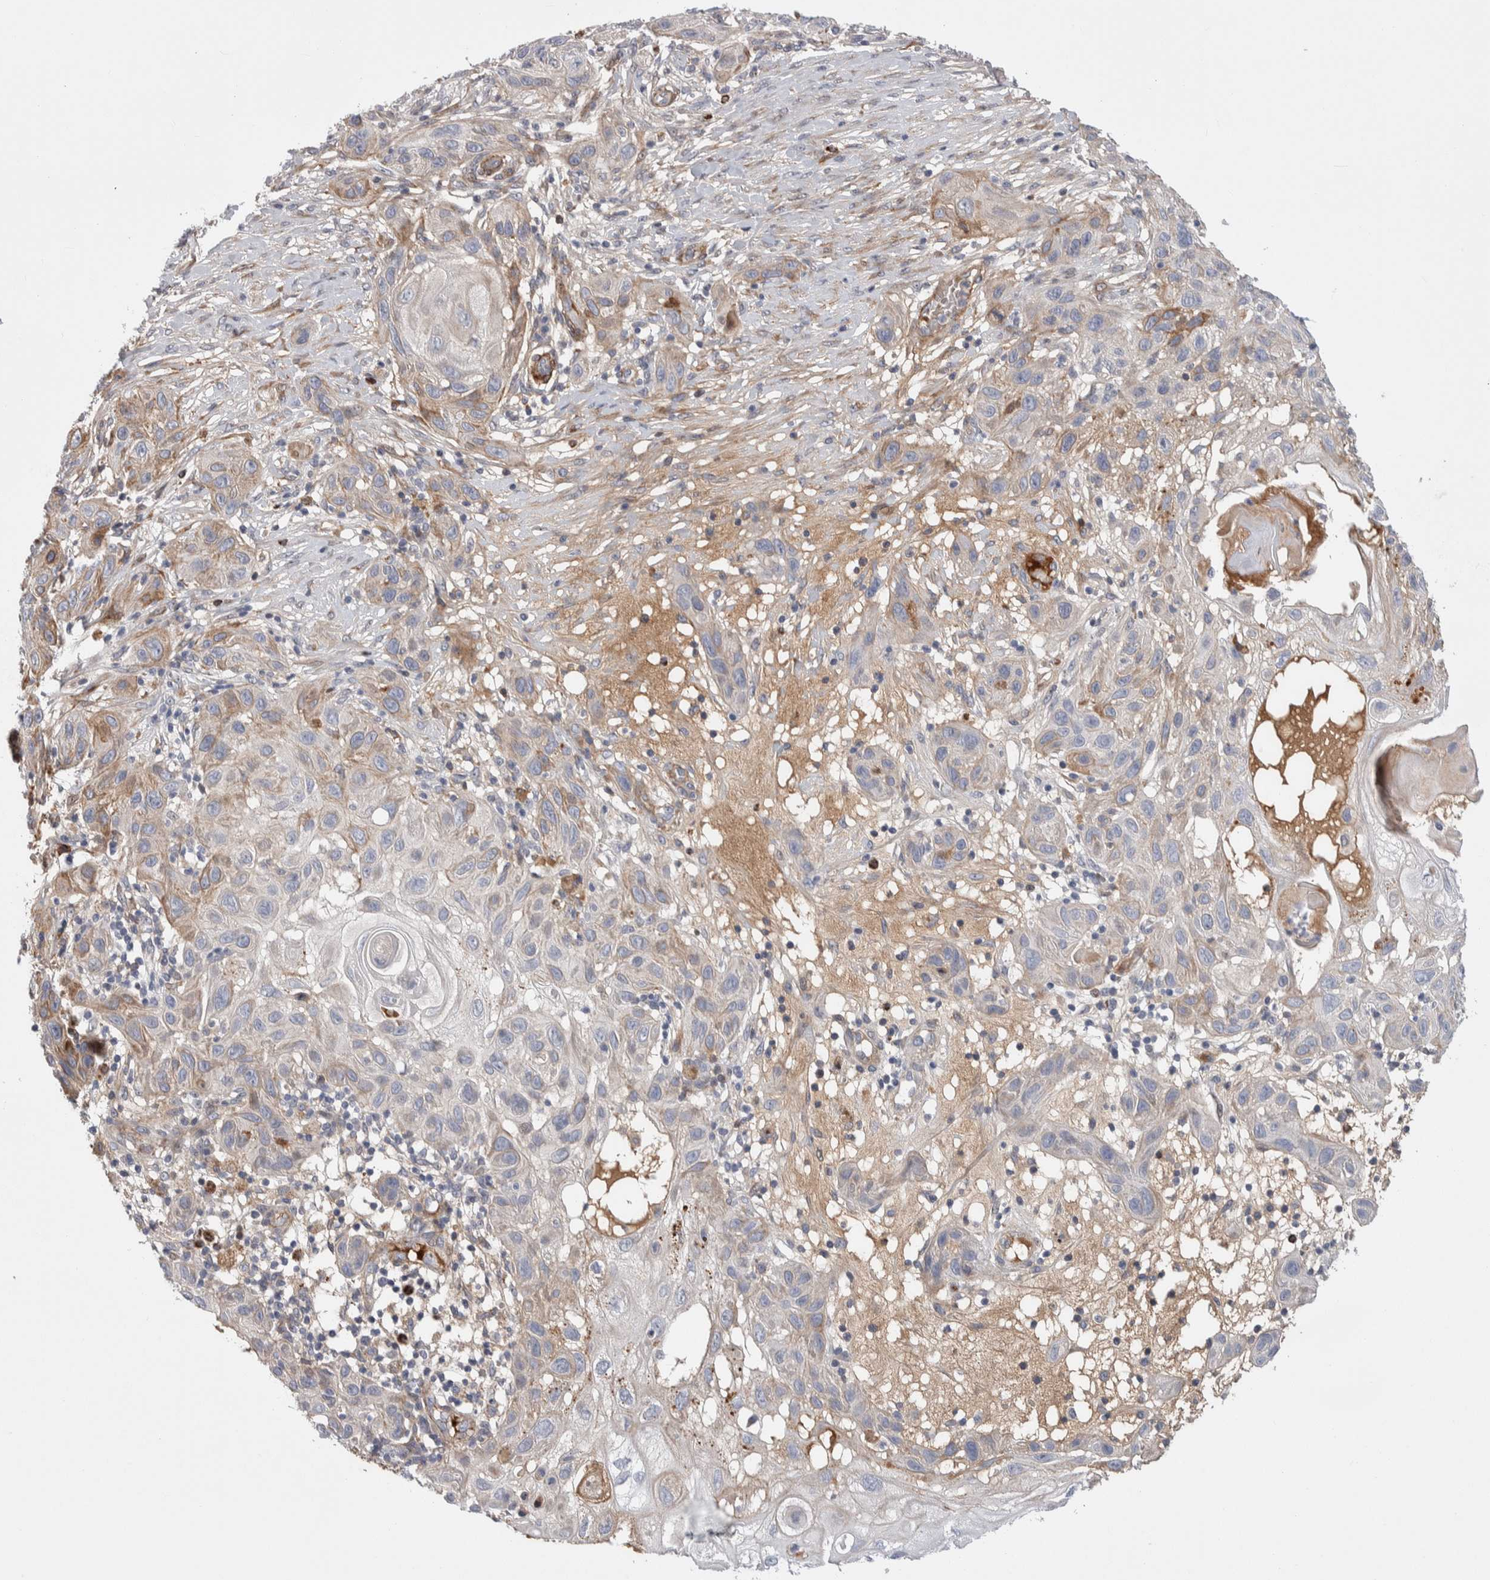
{"staining": {"intensity": "weak", "quantity": "<25%", "location": "cytoplasmic/membranous"}, "tissue": "skin cancer", "cell_type": "Tumor cells", "image_type": "cancer", "snomed": [{"axis": "morphology", "description": "Squamous cell carcinoma, NOS"}, {"axis": "topography", "description": "Skin"}], "caption": "Protein analysis of skin squamous cell carcinoma demonstrates no significant staining in tumor cells. (Immunohistochemistry, brightfield microscopy, high magnification).", "gene": "PSMG3", "patient": {"sex": "female", "age": 96}}